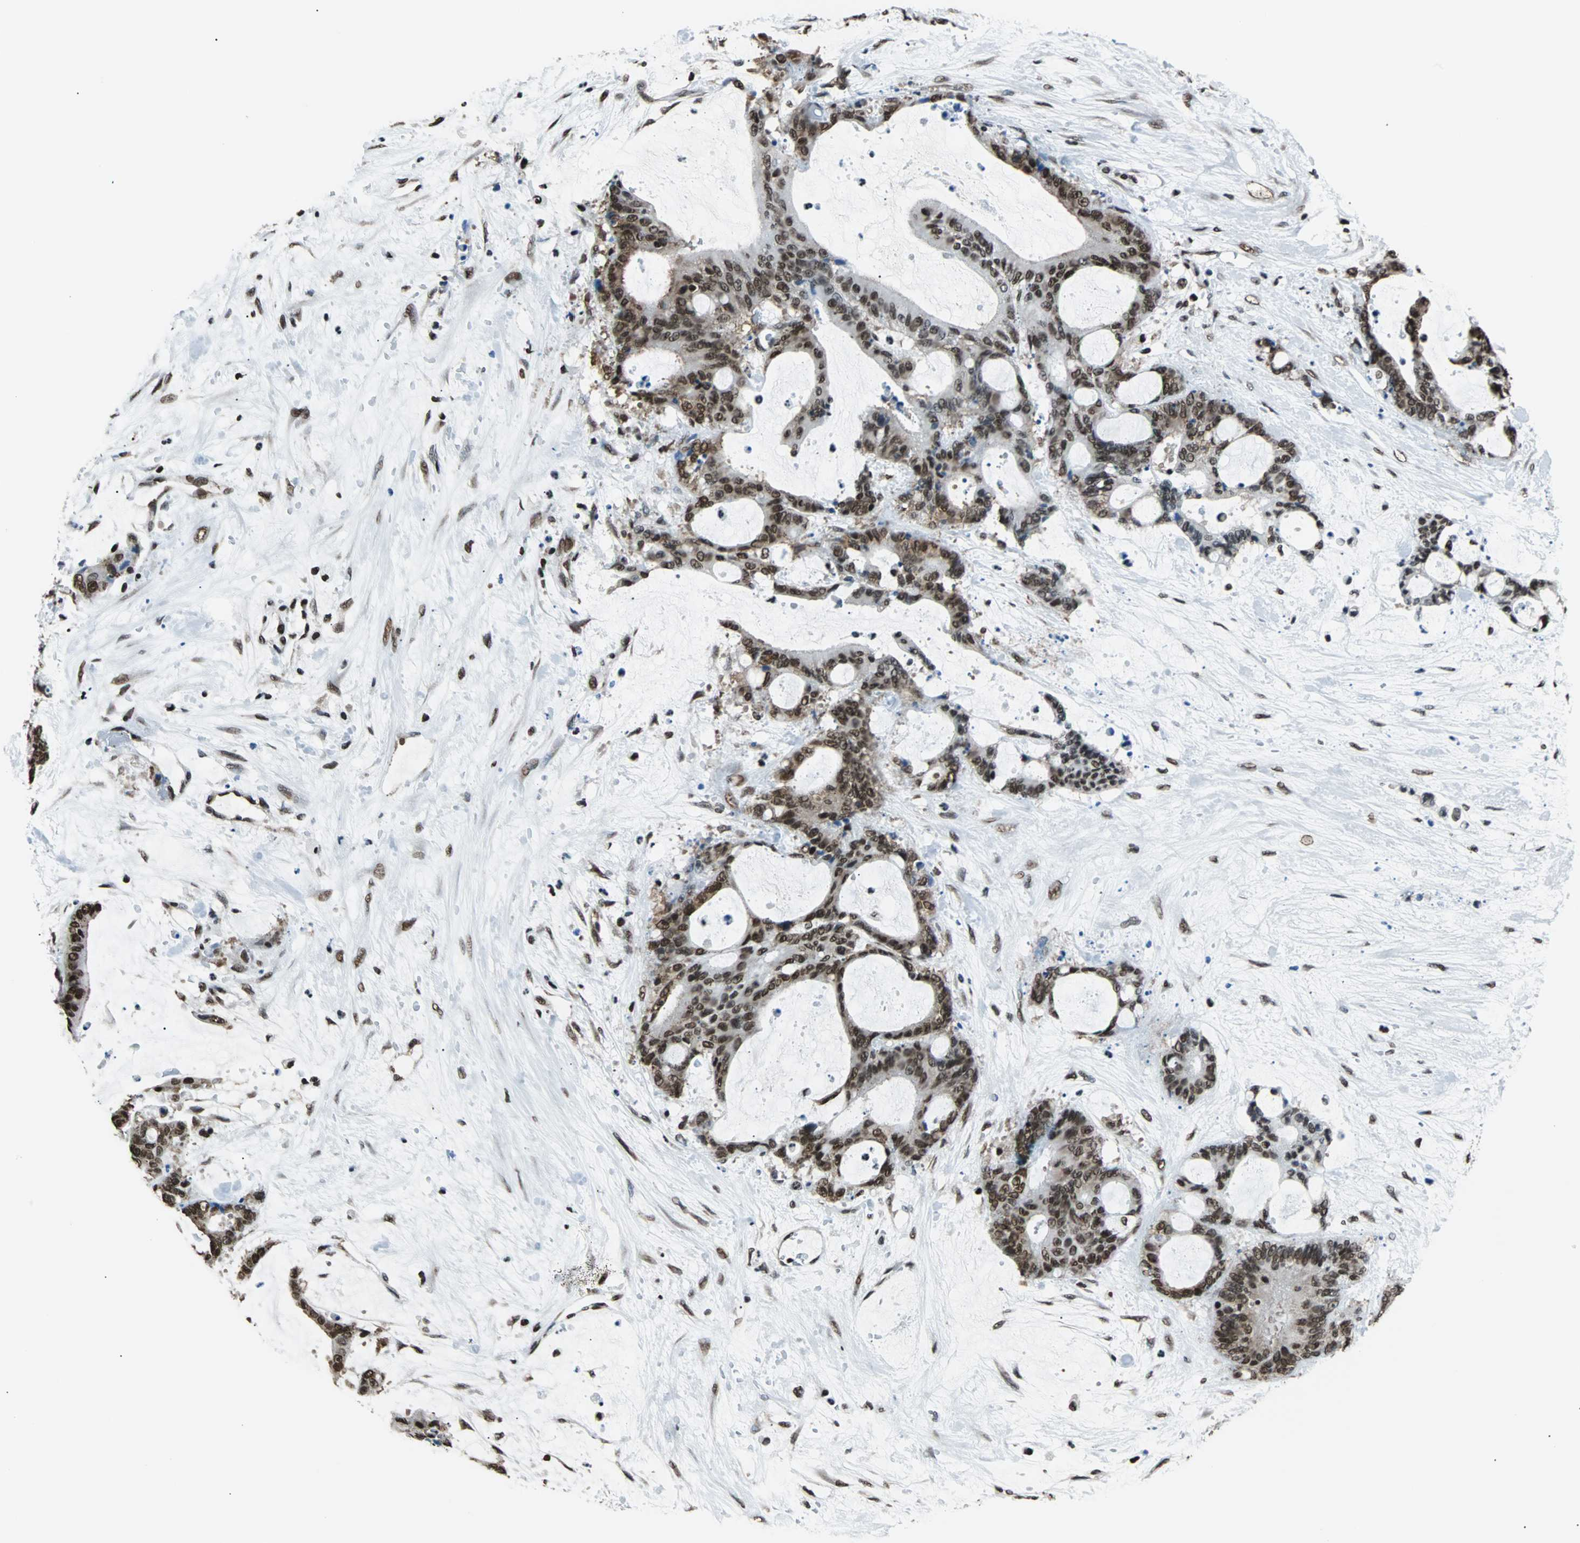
{"staining": {"intensity": "strong", "quantity": ">75%", "location": "cytoplasmic/membranous,nuclear"}, "tissue": "liver cancer", "cell_type": "Tumor cells", "image_type": "cancer", "snomed": [{"axis": "morphology", "description": "Cholangiocarcinoma"}, {"axis": "topography", "description": "Liver"}], "caption": "Approximately >75% of tumor cells in liver cholangiocarcinoma exhibit strong cytoplasmic/membranous and nuclear protein expression as visualized by brown immunohistochemical staining.", "gene": "FUBP1", "patient": {"sex": "female", "age": 73}}